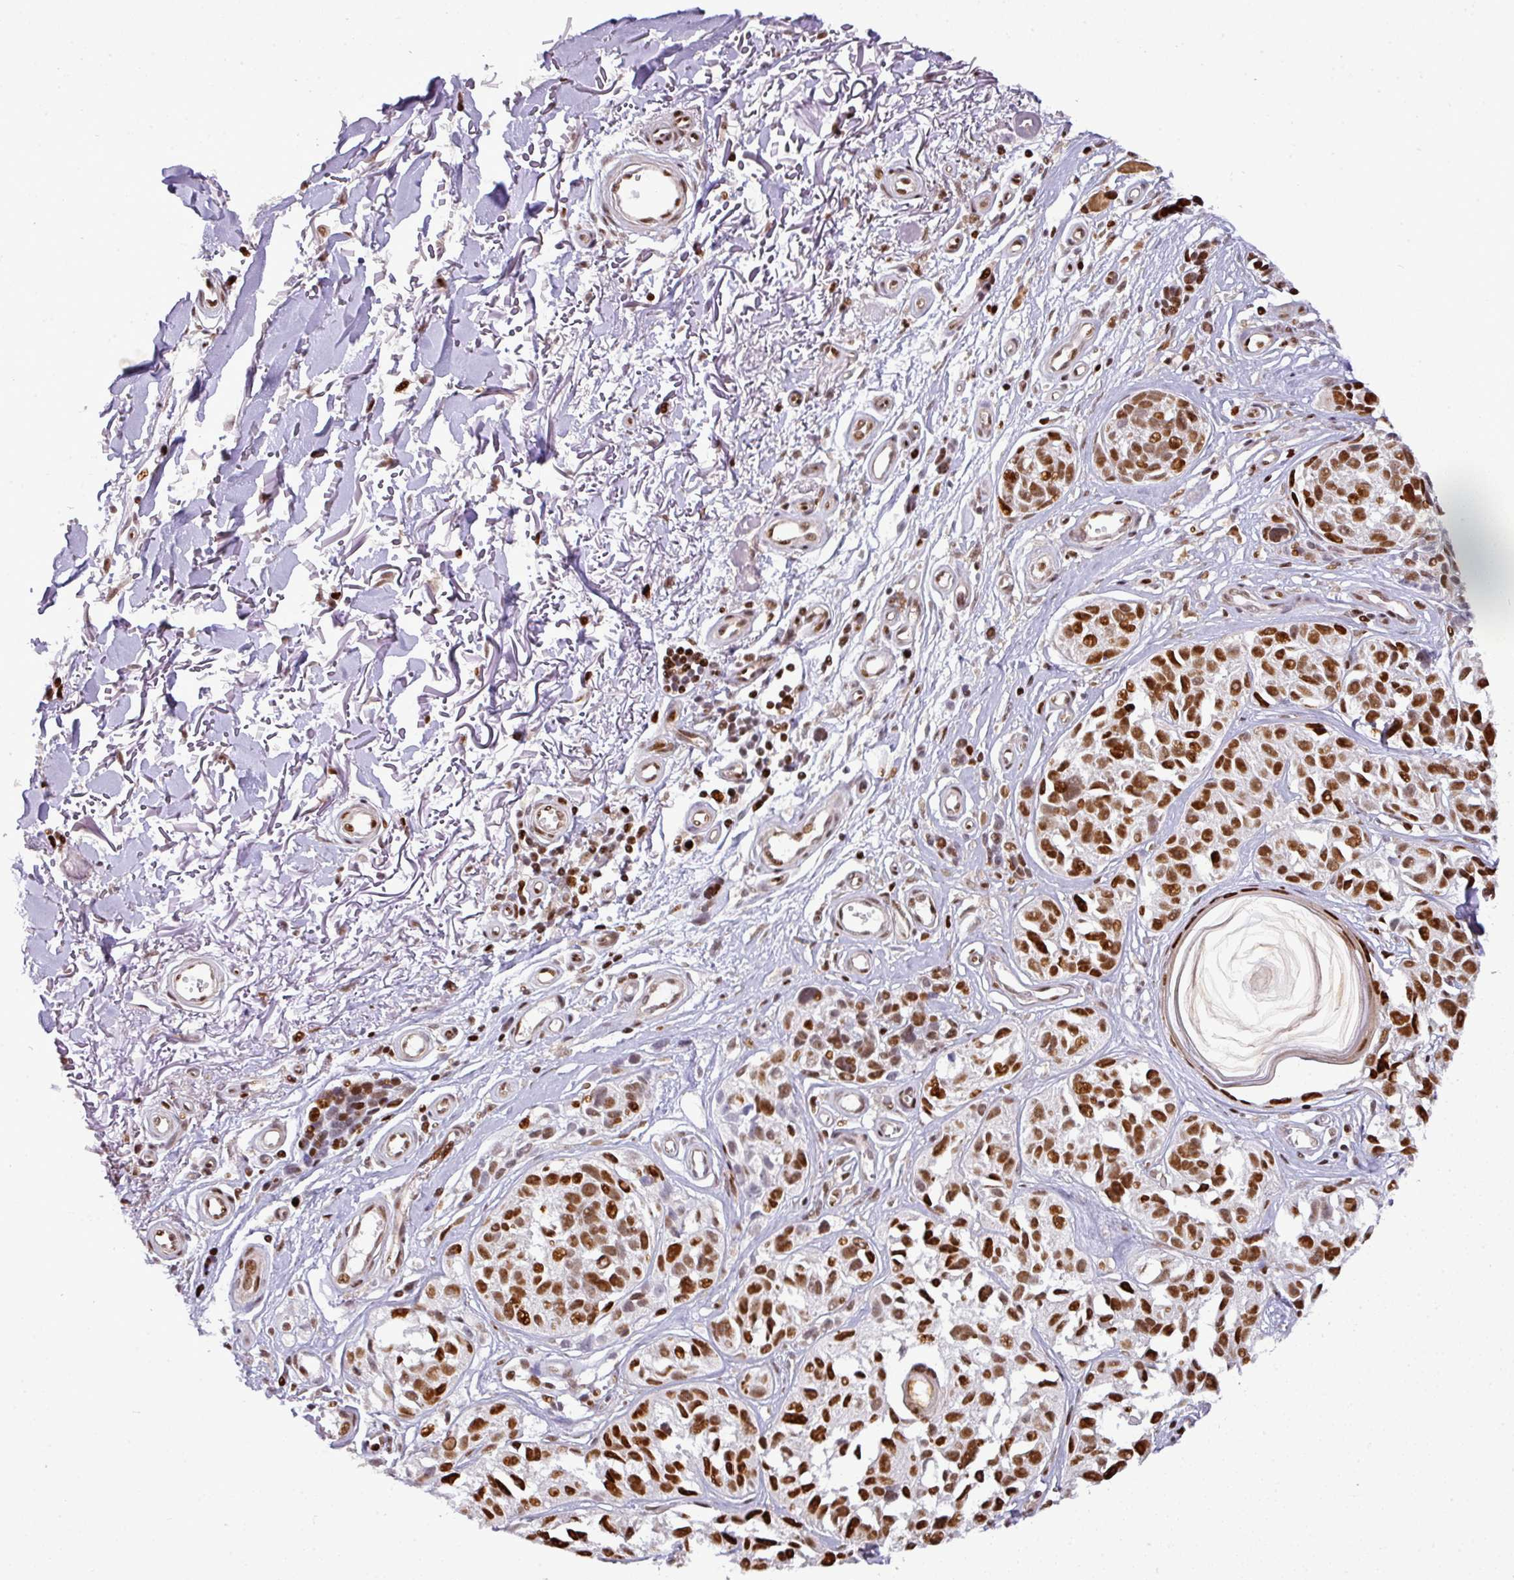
{"staining": {"intensity": "strong", "quantity": ">75%", "location": "nuclear"}, "tissue": "melanoma", "cell_type": "Tumor cells", "image_type": "cancer", "snomed": [{"axis": "morphology", "description": "Malignant melanoma, NOS"}, {"axis": "topography", "description": "Skin"}], "caption": "Immunohistochemistry (DAB (3,3'-diaminobenzidine)) staining of melanoma displays strong nuclear protein positivity in about >75% of tumor cells. The staining is performed using DAB brown chromogen to label protein expression. The nuclei are counter-stained blue using hematoxylin.", "gene": "MYSM1", "patient": {"sex": "male", "age": 73}}